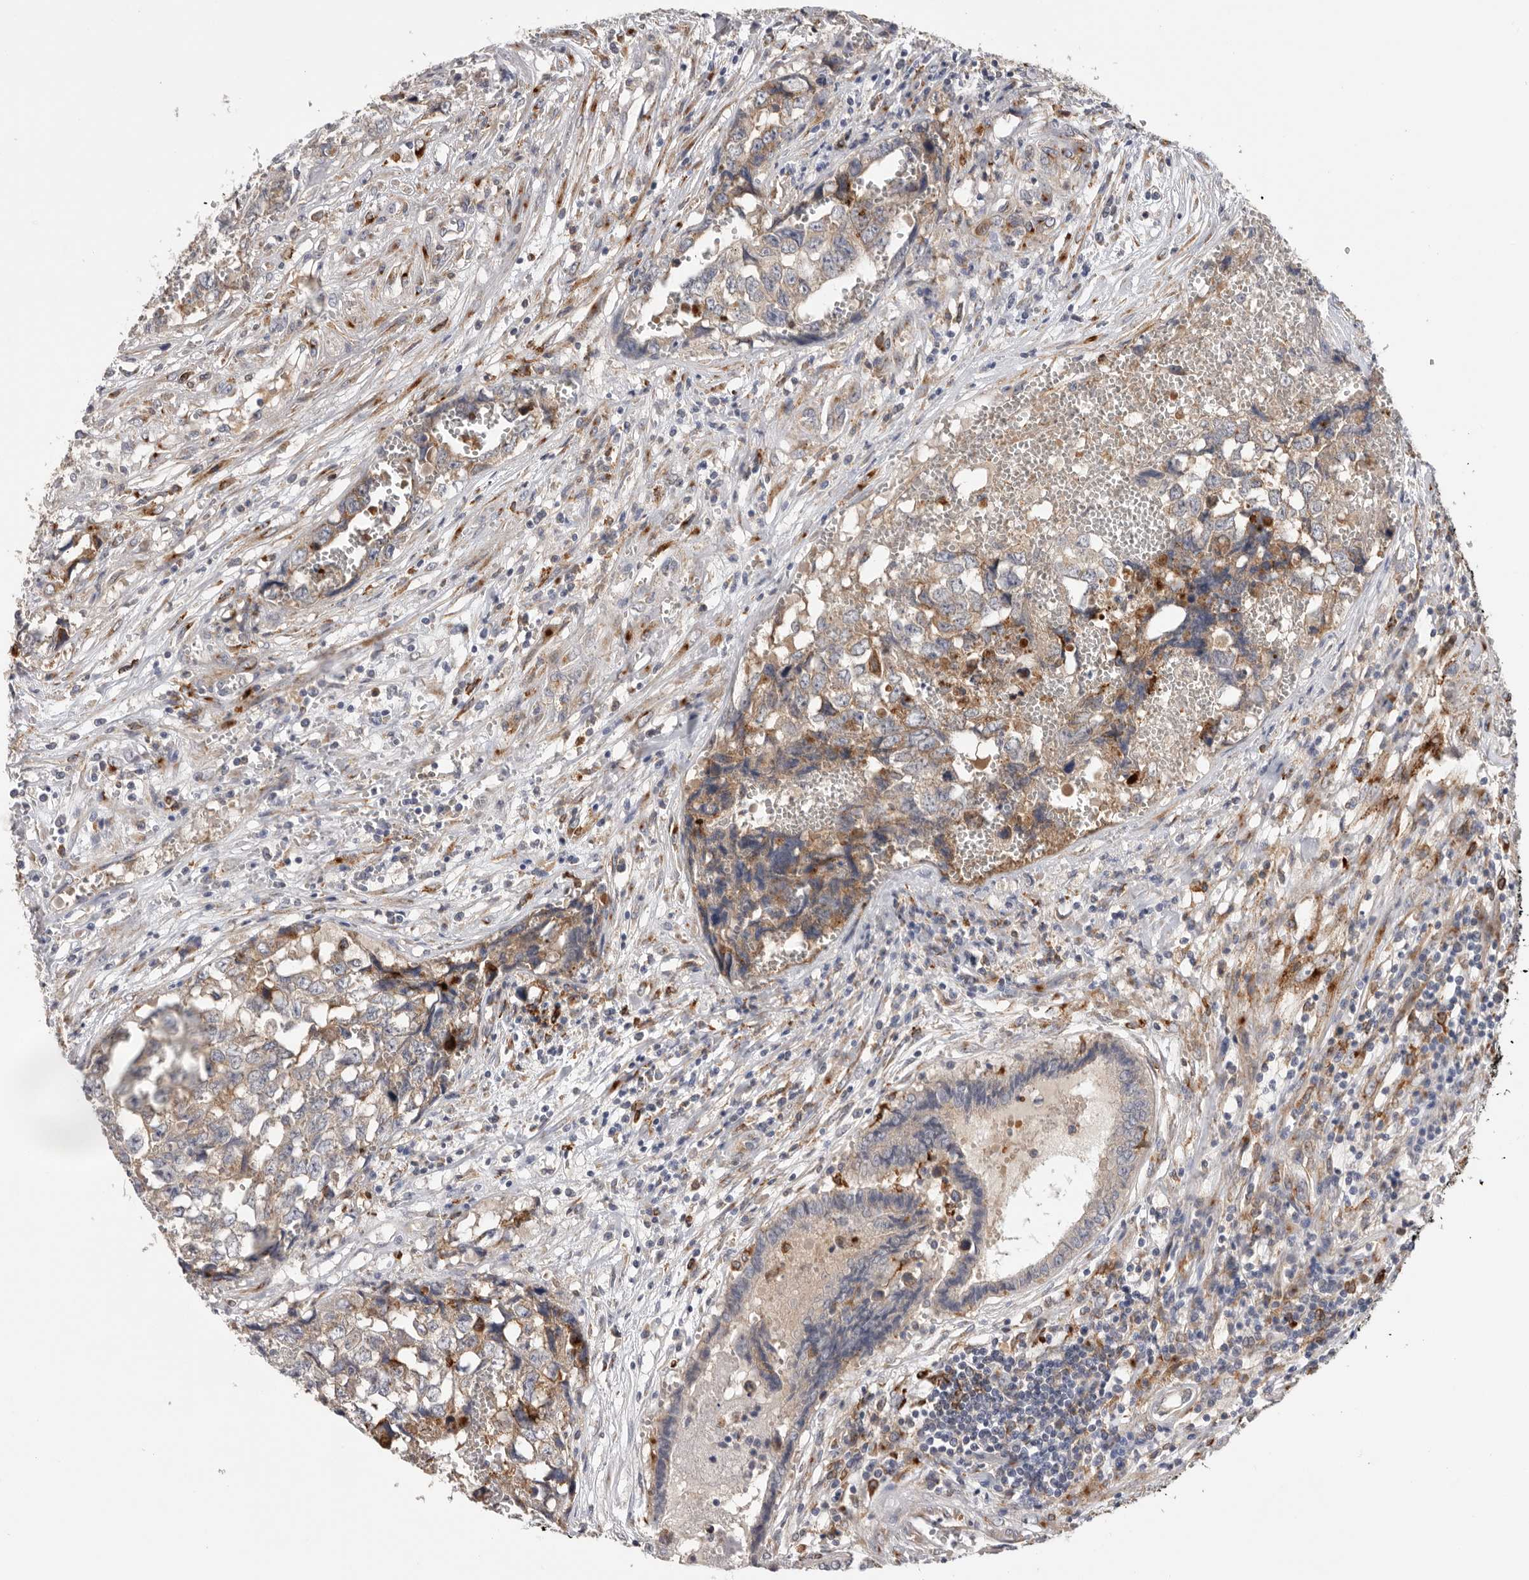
{"staining": {"intensity": "moderate", "quantity": "25%-75%", "location": "cytoplasmic/membranous"}, "tissue": "testis cancer", "cell_type": "Tumor cells", "image_type": "cancer", "snomed": [{"axis": "morphology", "description": "Carcinoma, Embryonal, NOS"}, {"axis": "topography", "description": "Testis"}], "caption": "There is medium levels of moderate cytoplasmic/membranous staining in tumor cells of testis cancer (embryonal carcinoma), as demonstrated by immunohistochemical staining (brown color).", "gene": "TFRC", "patient": {"sex": "male", "age": 31}}